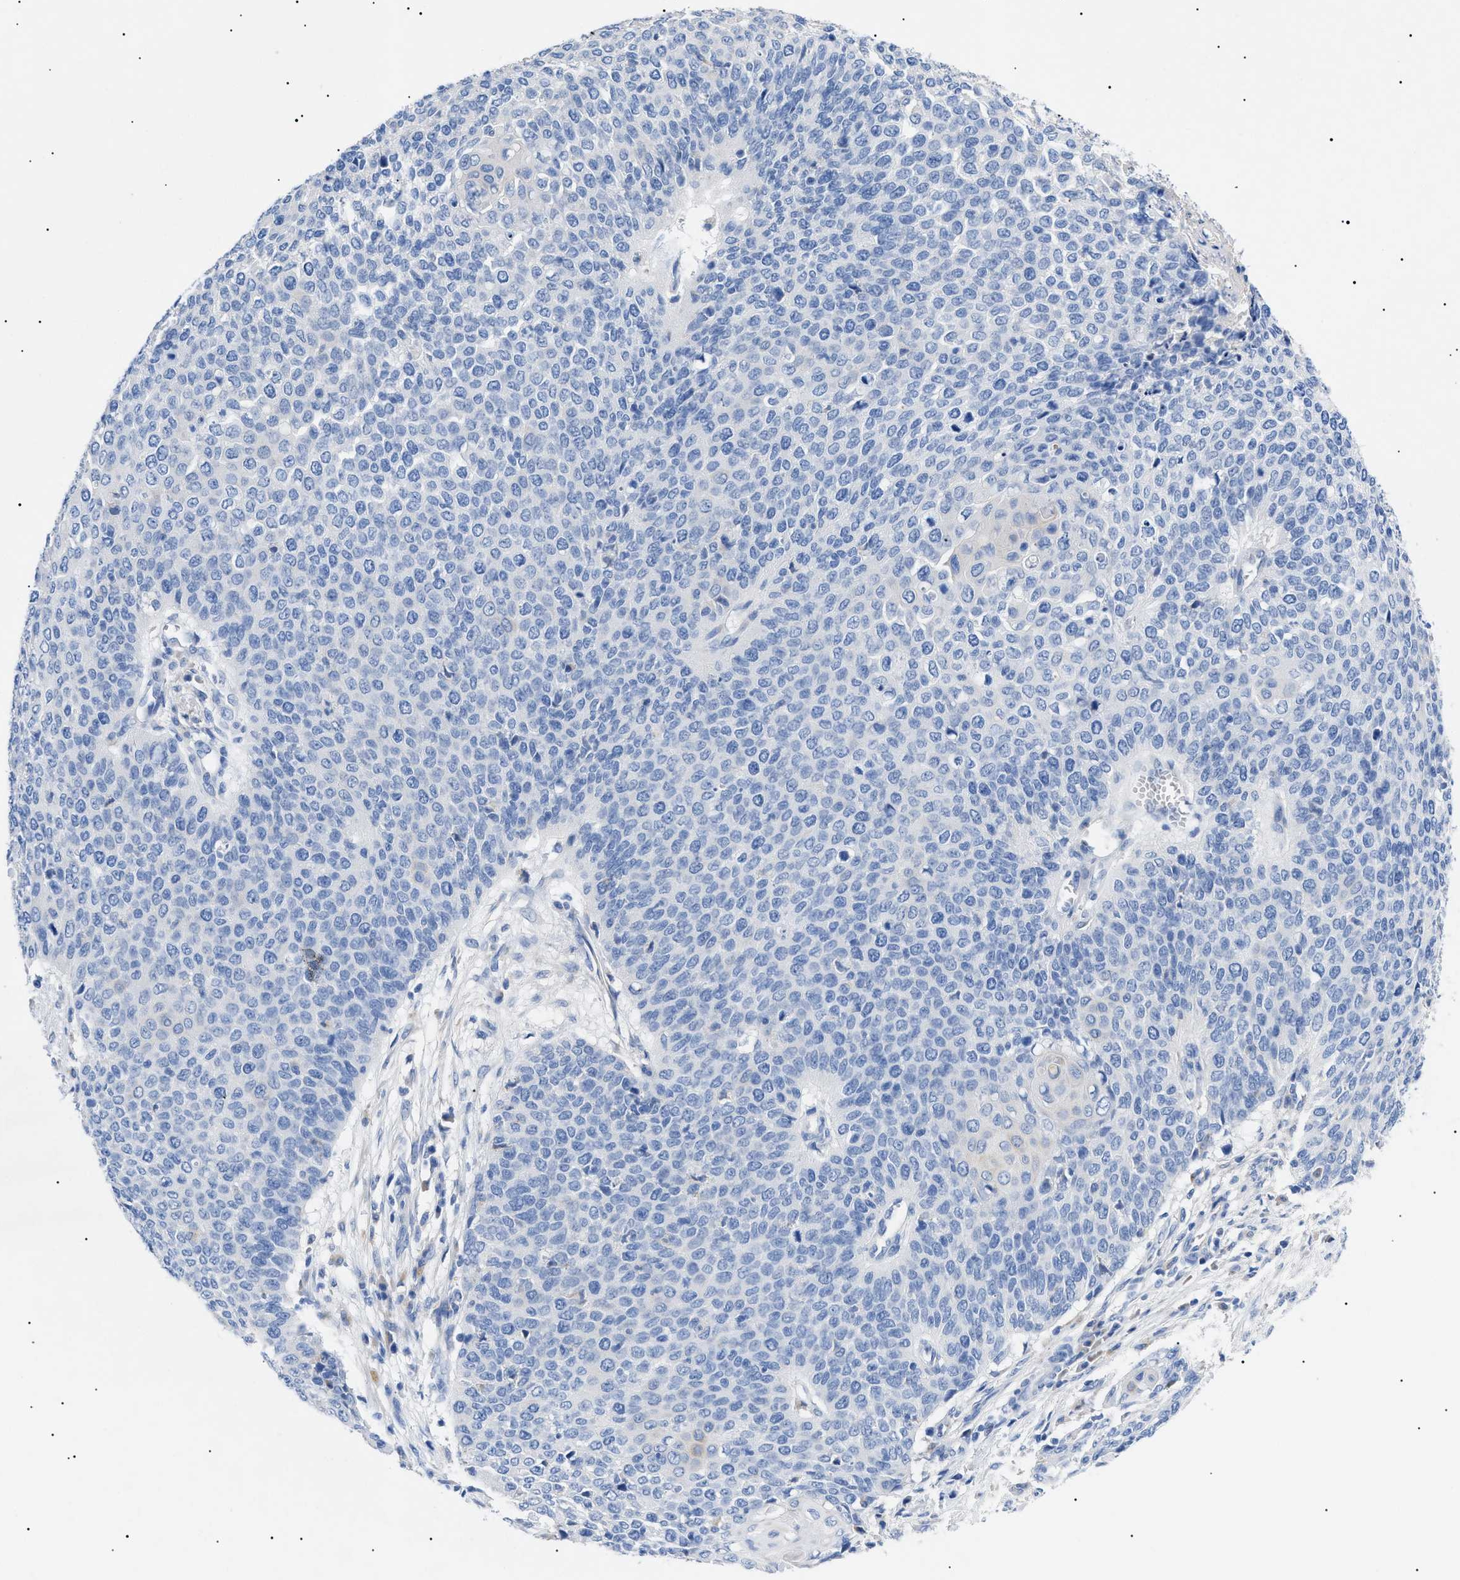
{"staining": {"intensity": "negative", "quantity": "none", "location": "none"}, "tissue": "cervical cancer", "cell_type": "Tumor cells", "image_type": "cancer", "snomed": [{"axis": "morphology", "description": "Squamous cell carcinoma, NOS"}, {"axis": "topography", "description": "Cervix"}], "caption": "High magnification brightfield microscopy of cervical squamous cell carcinoma stained with DAB (brown) and counterstained with hematoxylin (blue): tumor cells show no significant positivity.", "gene": "ACKR1", "patient": {"sex": "female", "age": 39}}